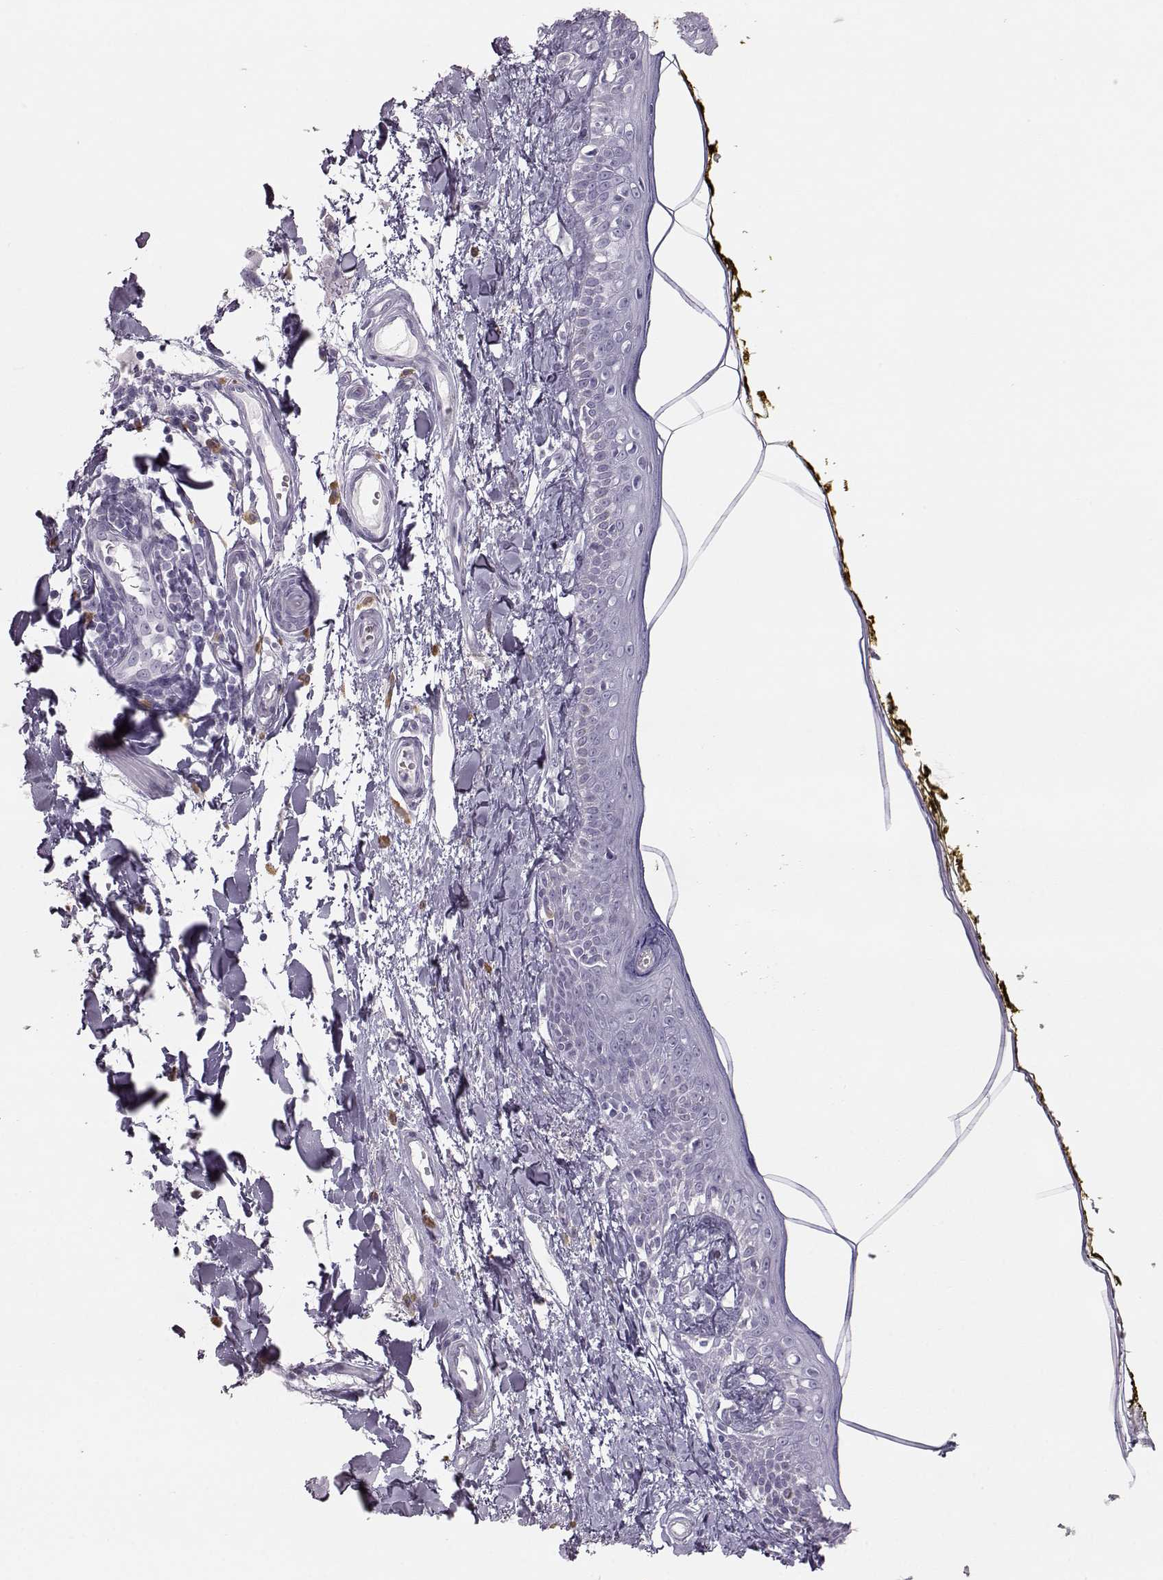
{"staining": {"intensity": "negative", "quantity": "none", "location": "none"}, "tissue": "skin", "cell_type": "Fibroblasts", "image_type": "normal", "snomed": [{"axis": "morphology", "description": "Normal tissue, NOS"}, {"axis": "topography", "description": "Skin"}], "caption": "A histopathology image of human skin is negative for staining in fibroblasts. (Stains: DAB IHC with hematoxylin counter stain, Microscopy: brightfield microscopy at high magnification).", "gene": "ITLN1", "patient": {"sex": "male", "age": 76}}